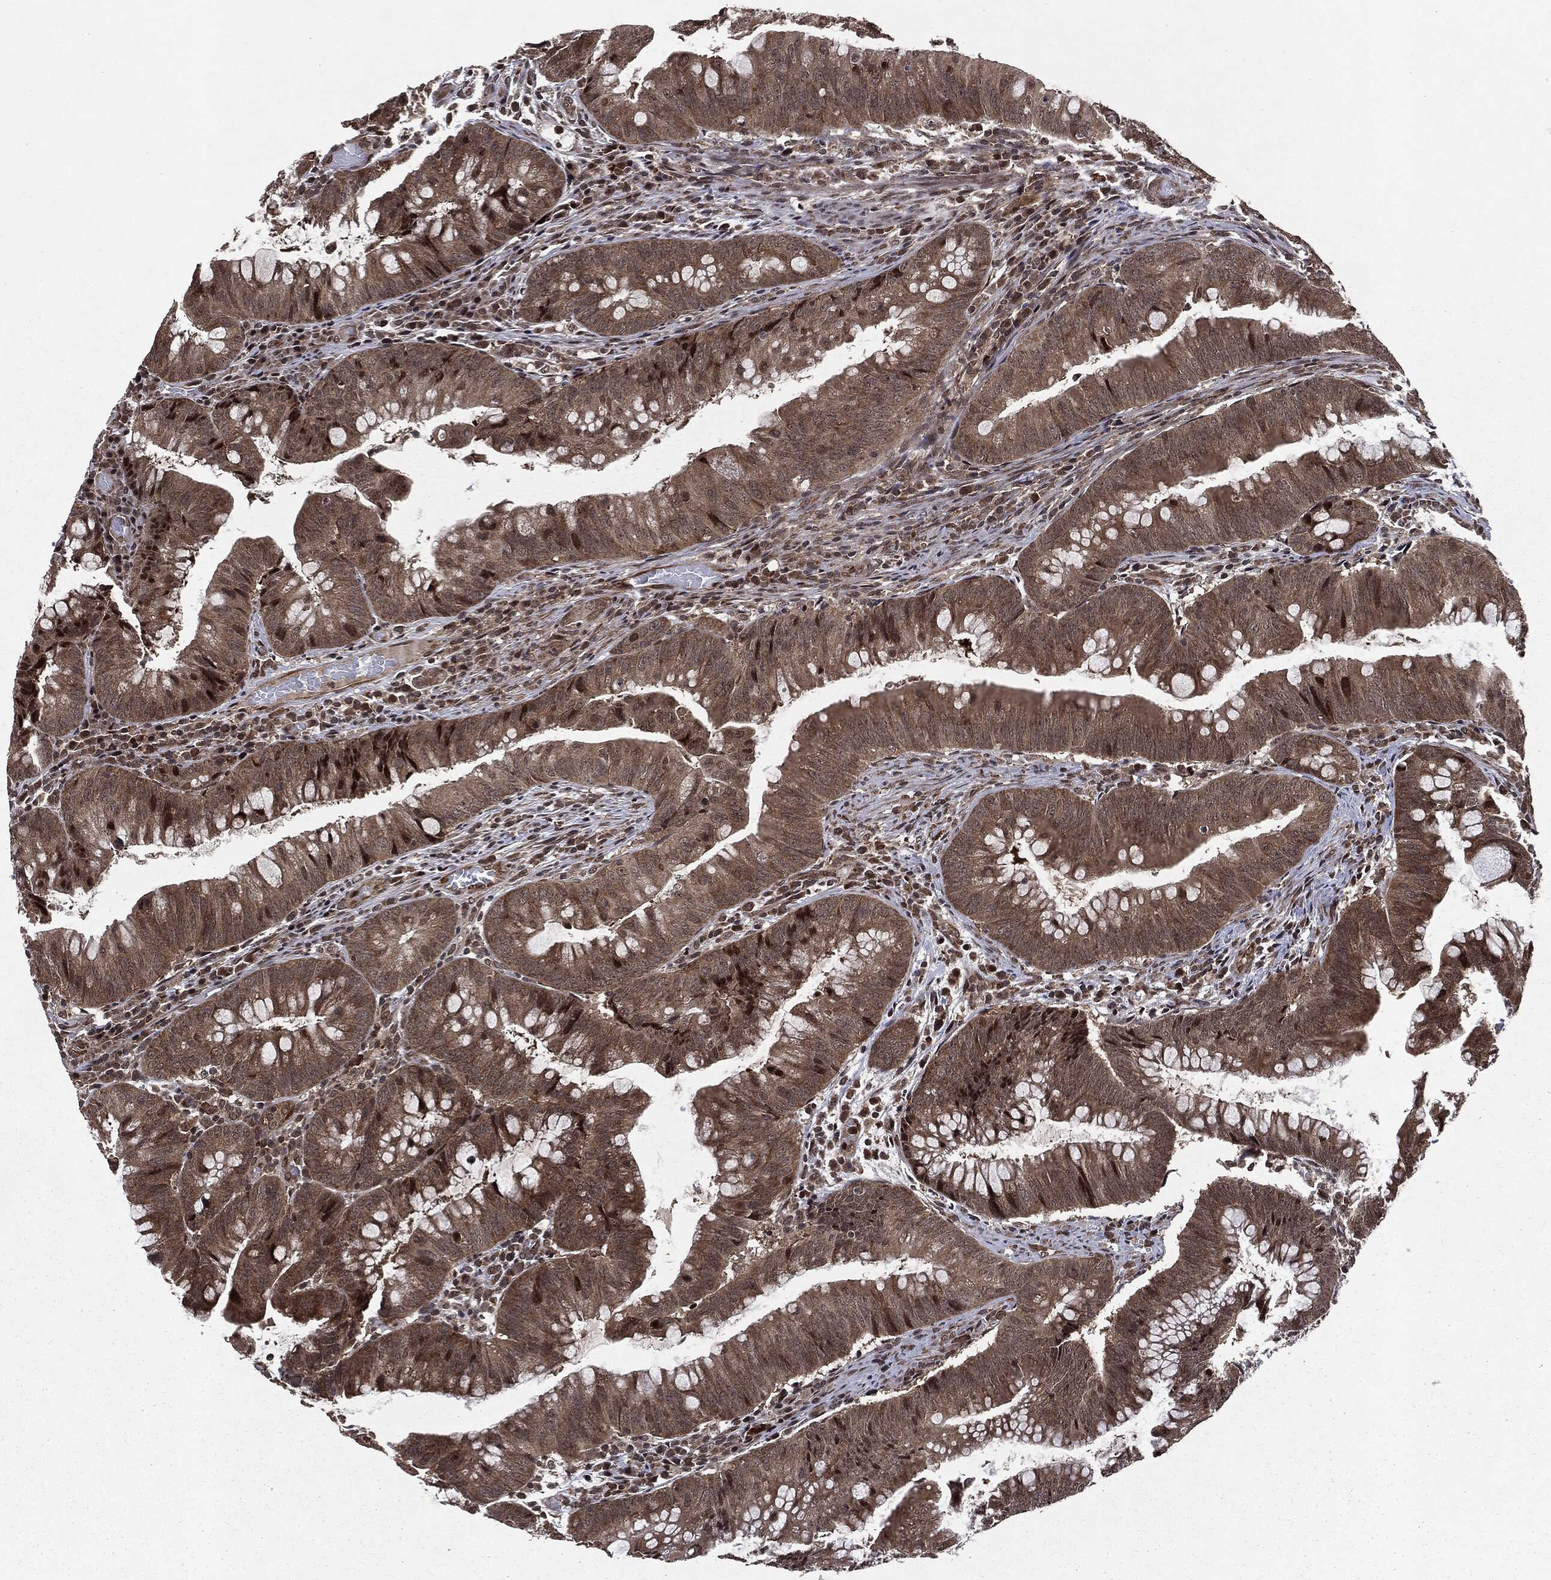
{"staining": {"intensity": "strong", "quantity": "25%-75%", "location": "cytoplasmic/membranous,nuclear"}, "tissue": "colorectal cancer", "cell_type": "Tumor cells", "image_type": "cancer", "snomed": [{"axis": "morphology", "description": "Adenocarcinoma, NOS"}, {"axis": "topography", "description": "Colon"}], "caption": "This photomicrograph shows colorectal cancer (adenocarcinoma) stained with immunohistochemistry to label a protein in brown. The cytoplasmic/membranous and nuclear of tumor cells show strong positivity for the protein. Nuclei are counter-stained blue.", "gene": "STAU2", "patient": {"sex": "male", "age": 62}}